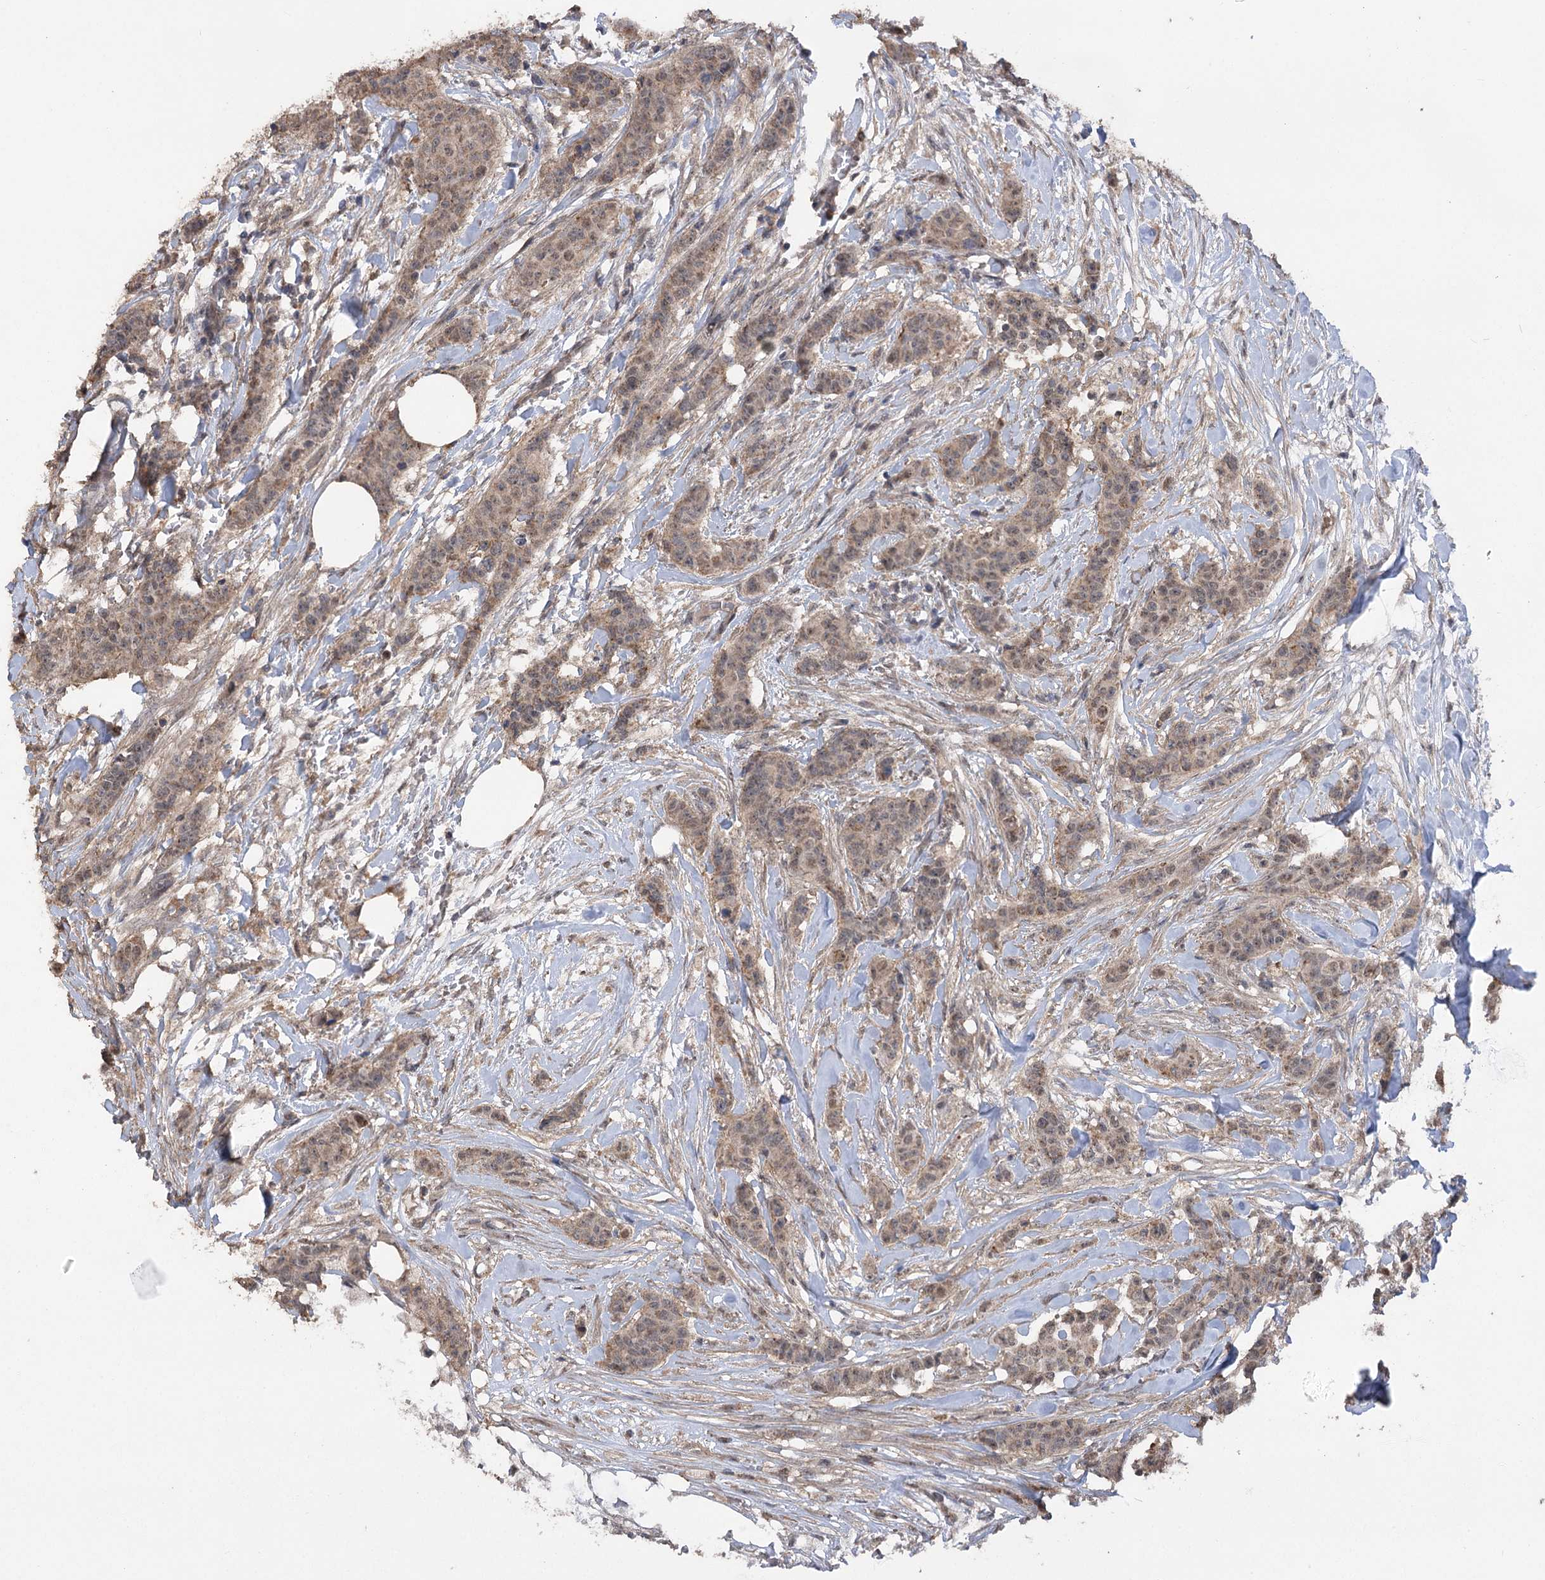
{"staining": {"intensity": "moderate", "quantity": ">75%", "location": "cytoplasmic/membranous,nuclear"}, "tissue": "breast cancer", "cell_type": "Tumor cells", "image_type": "cancer", "snomed": [{"axis": "morphology", "description": "Duct carcinoma"}, {"axis": "topography", "description": "Breast"}], "caption": "A brown stain shows moderate cytoplasmic/membranous and nuclear staining of a protein in breast invasive ductal carcinoma tumor cells.", "gene": "TENM2", "patient": {"sex": "female", "age": 40}}